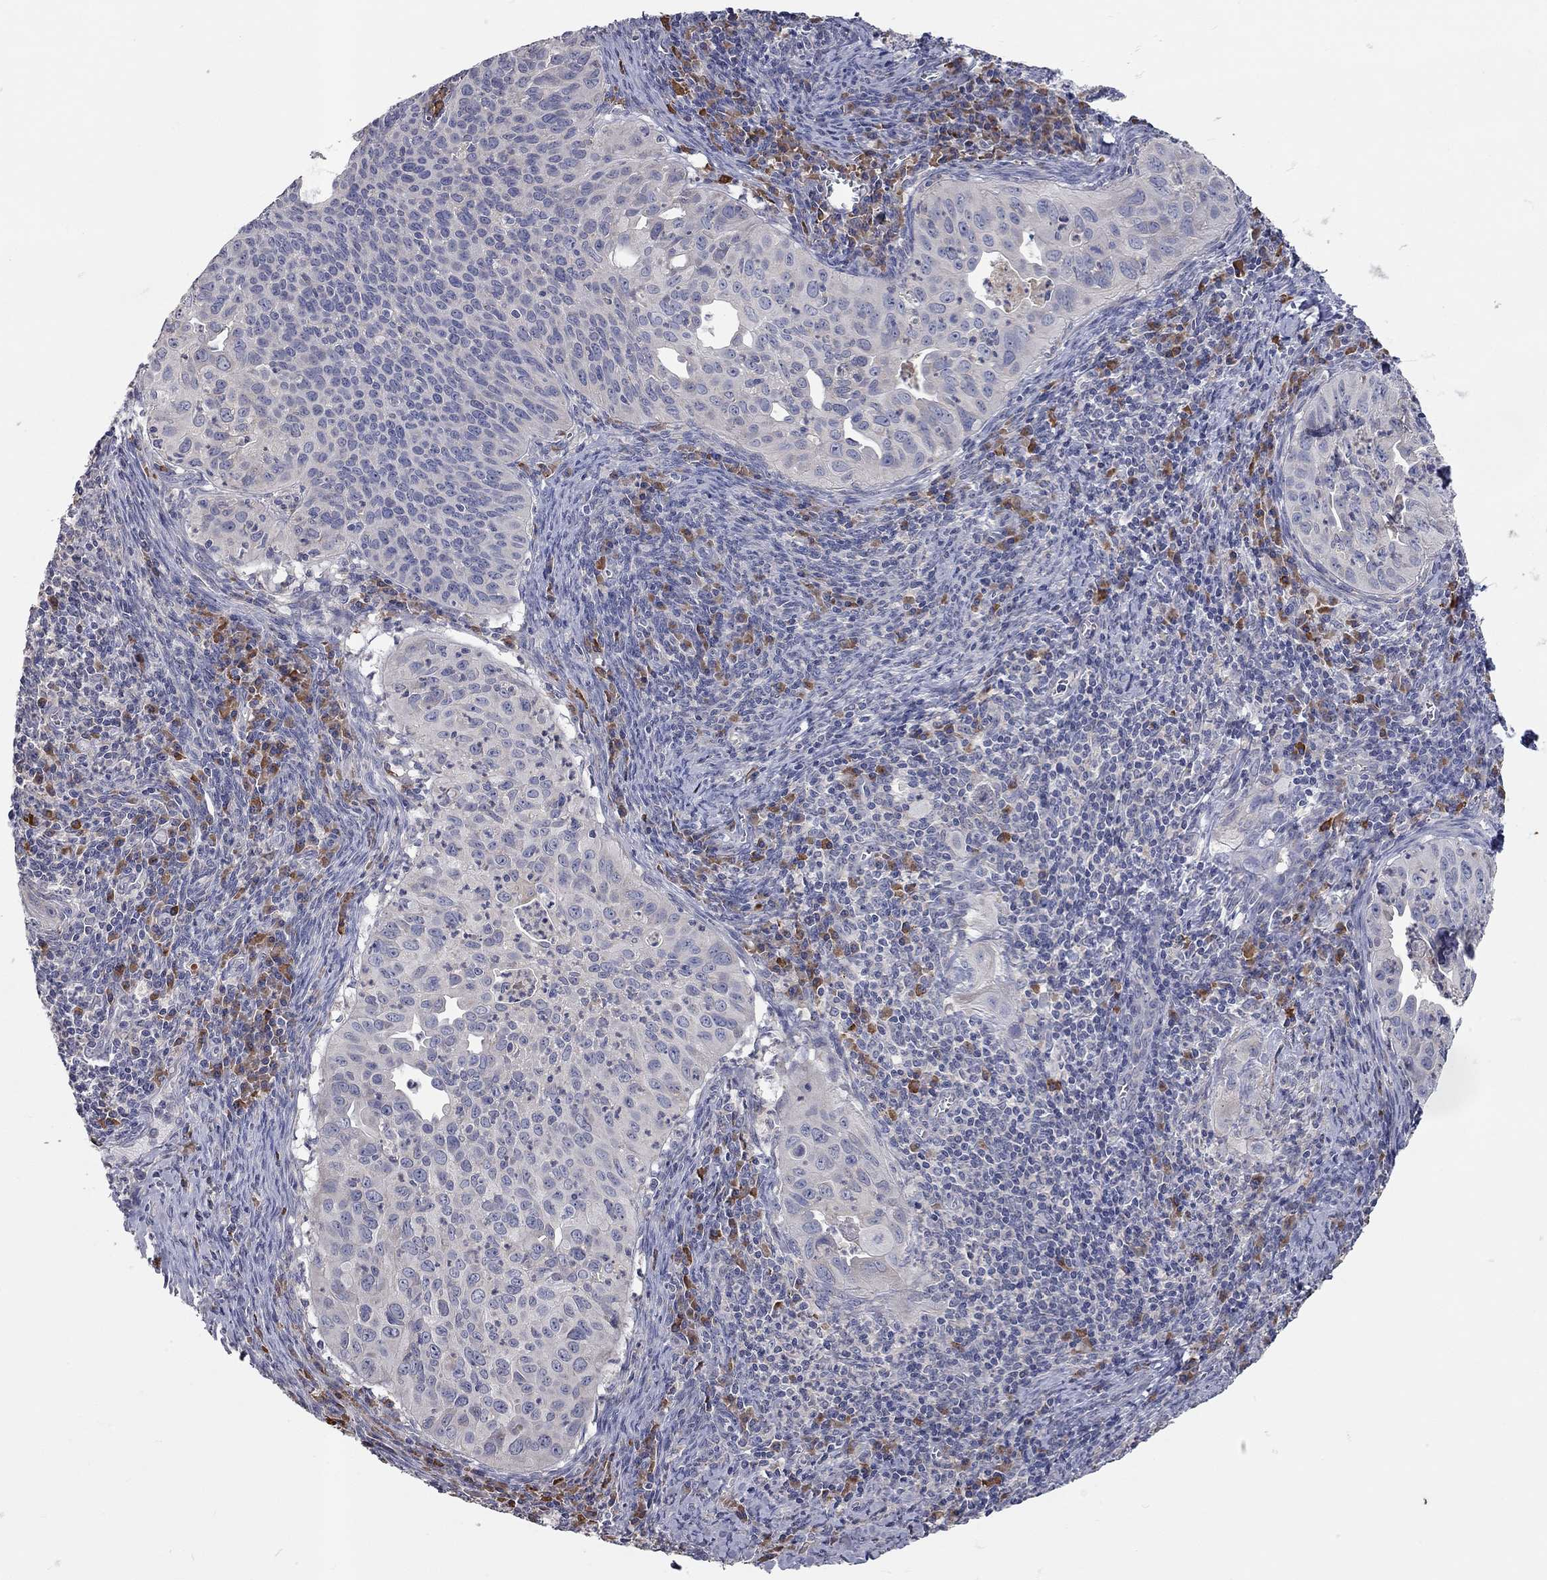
{"staining": {"intensity": "negative", "quantity": "none", "location": "none"}, "tissue": "cervical cancer", "cell_type": "Tumor cells", "image_type": "cancer", "snomed": [{"axis": "morphology", "description": "Squamous cell carcinoma, NOS"}, {"axis": "topography", "description": "Cervix"}], "caption": "Squamous cell carcinoma (cervical) stained for a protein using immunohistochemistry demonstrates no expression tumor cells.", "gene": "XAGE2", "patient": {"sex": "female", "age": 26}}